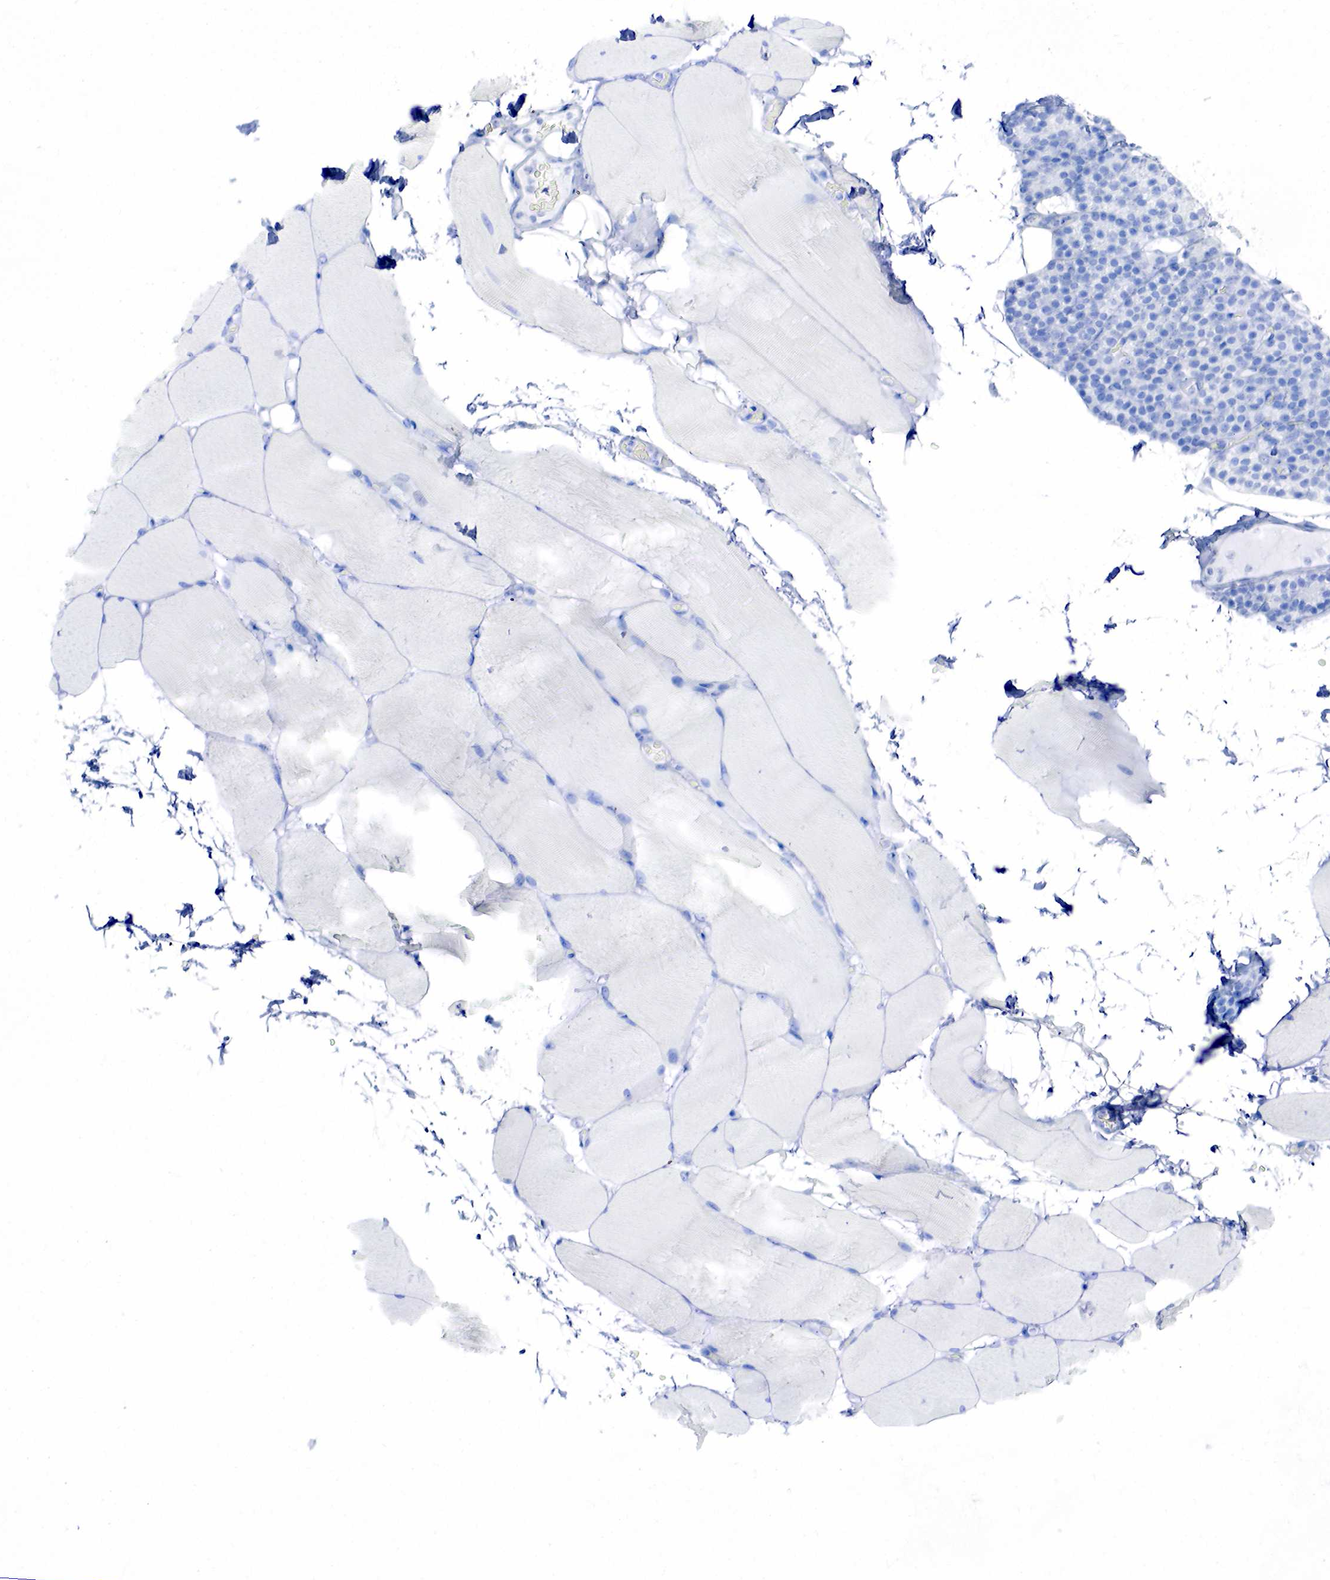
{"staining": {"intensity": "negative", "quantity": "none", "location": "none"}, "tissue": "skeletal muscle", "cell_type": "Myocytes", "image_type": "normal", "snomed": [{"axis": "morphology", "description": "Normal tissue, NOS"}, {"axis": "topography", "description": "Skeletal muscle"}, {"axis": "topography", "description": "Parathyroid gland"}], "caption": "DAB (3,3'-diaminobenzidine) immunohistochemical staining of normal human skeletal muscle shows no significant staining in myocytes.", "gene": "ESR1", "patient": {"sex": "female", "age": 37}}